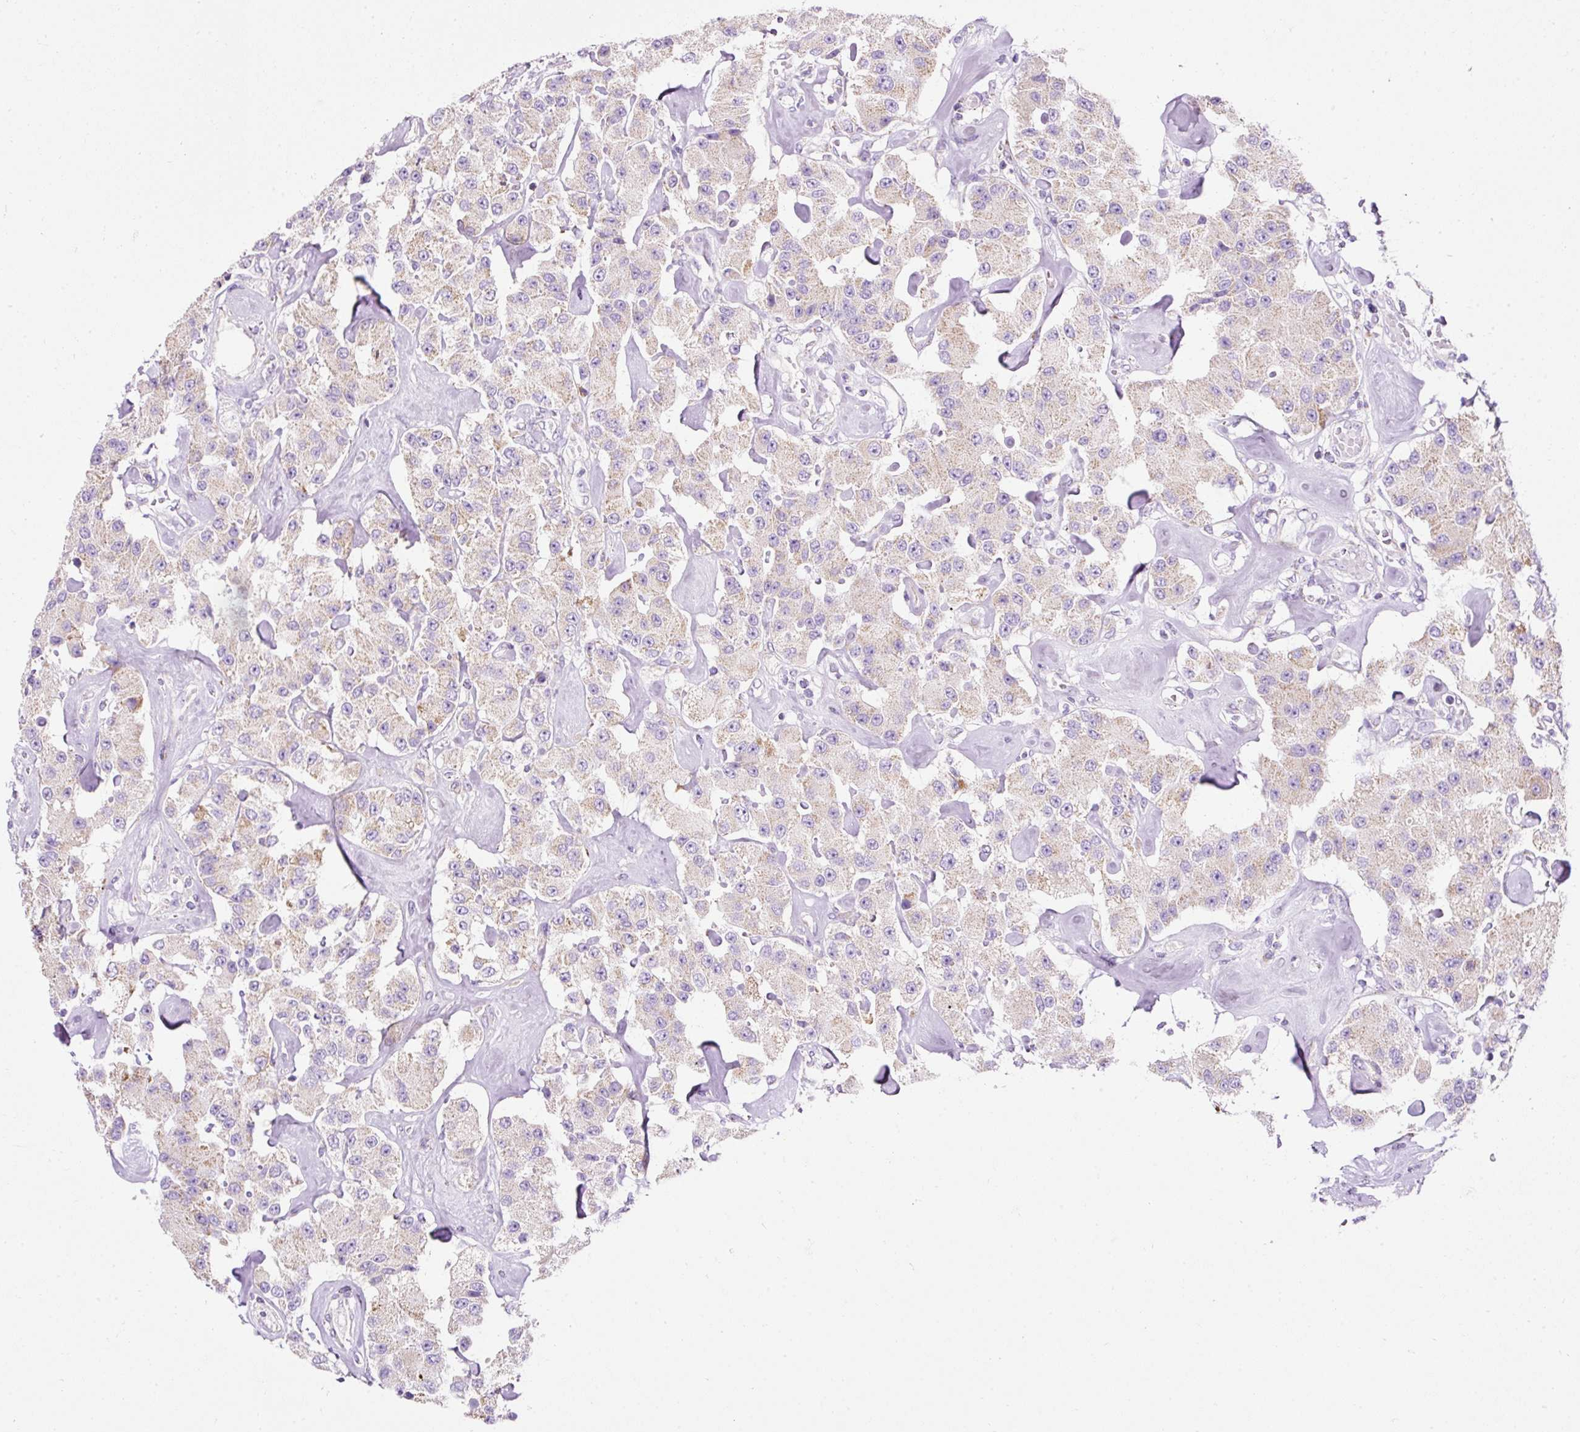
{"staining": {"intensity": "weak", "quantity": "<25%", "location": "cytoplasmic/membranous"}, "tissue": "carcinoid", "cell_type": "Tumor cells", "image_type": "cancer", "snomed": [{"axis": "morphology", "description": "Carcinoid, malignant, NOS"}, {"axis": "topography", "description": "Pancreas"}], "caption": "DAB immunohistochemical staining of carcinoid (malignant) shows no significant staining in tumor cells.", "gene": "PLPP2", "patient": {"sex": "male", "age": 41}}